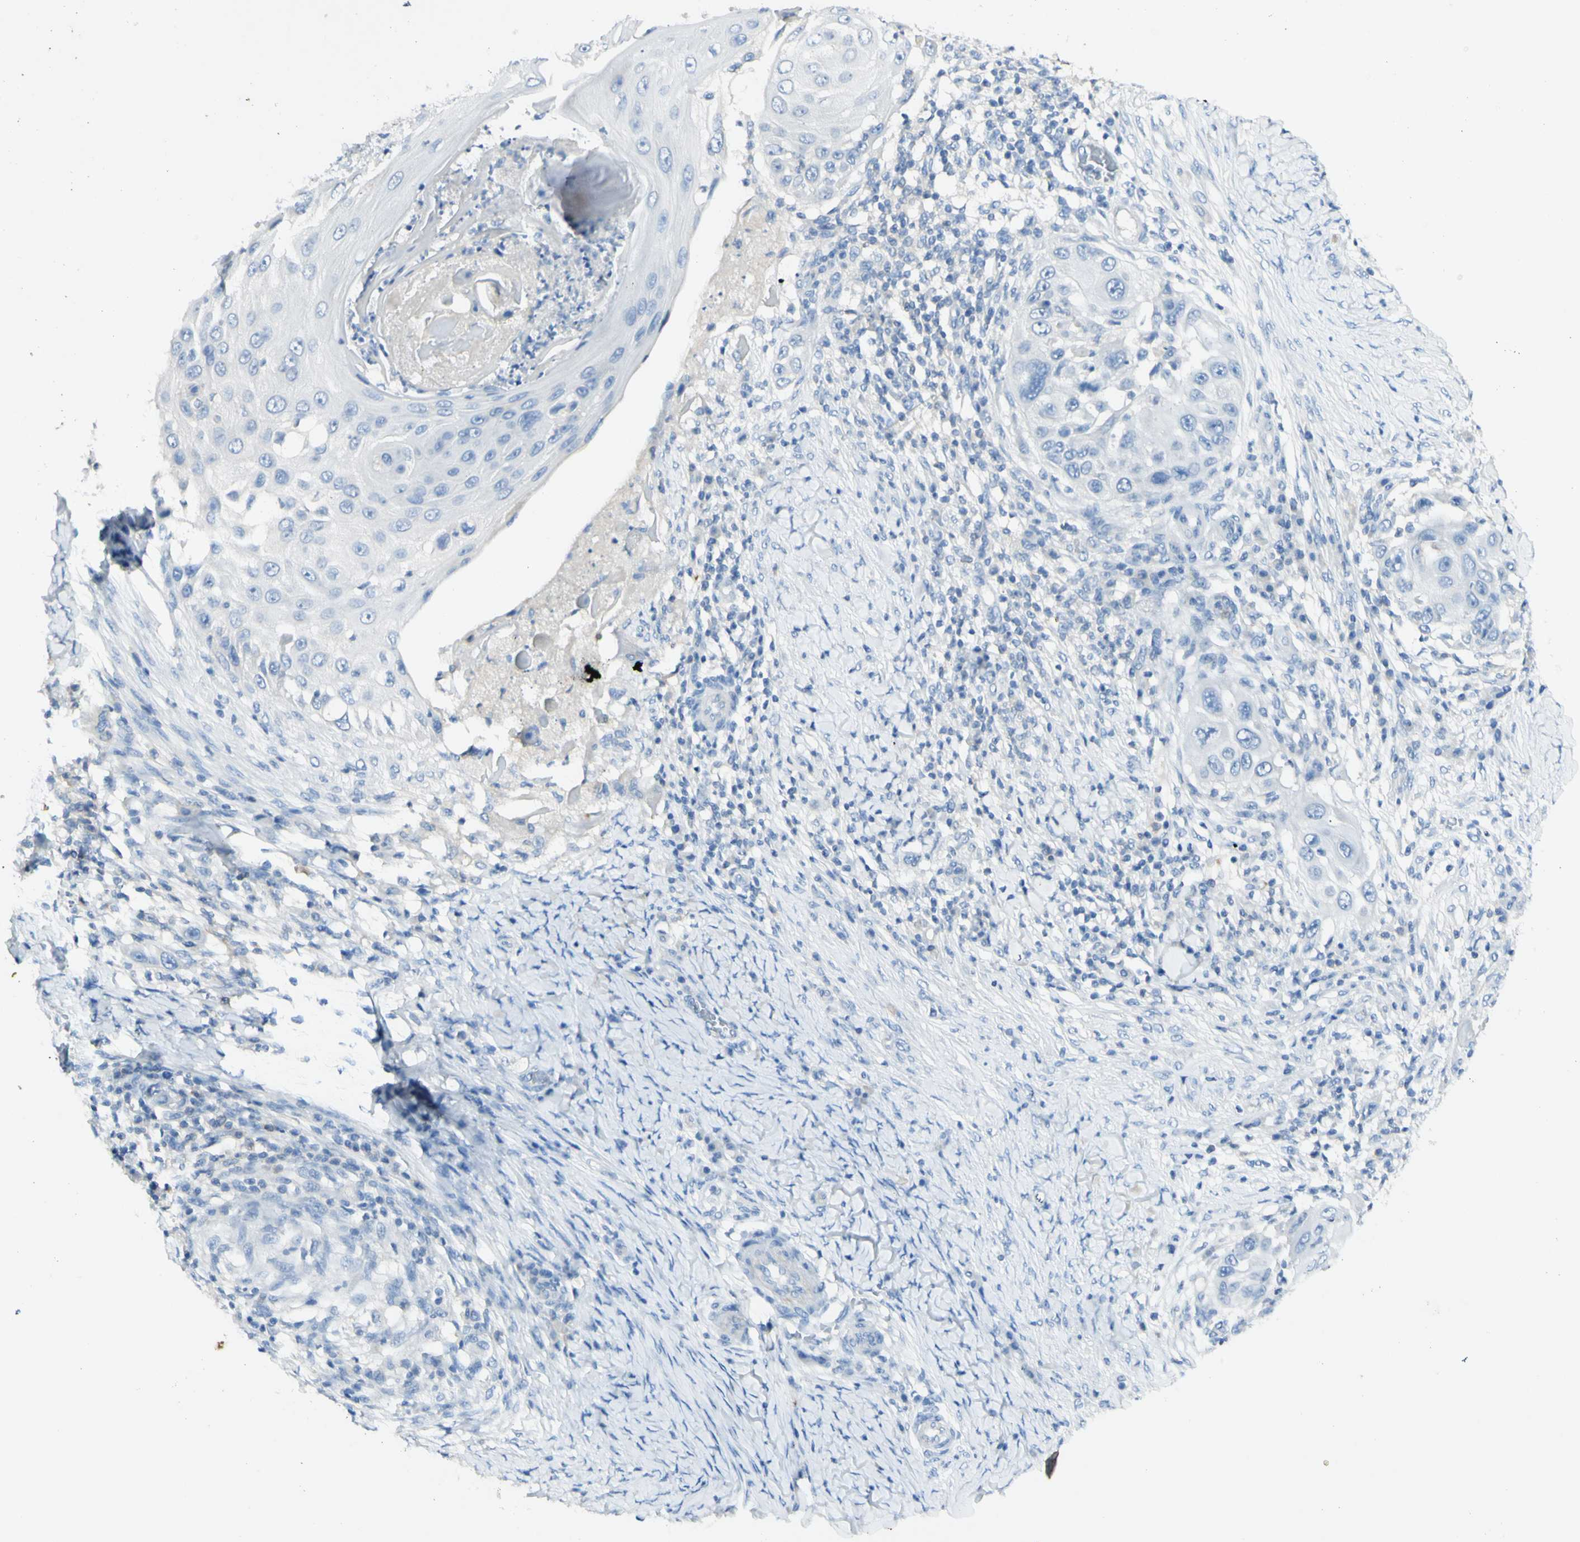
{"staining": {"intensity": "negative", "quantity": "none", "location": "none"}, "tissue": "skin cancer", "cell_type": "Tumor cells", "image_type": "cancer", "snomed": [{"axis": "morphology", "description": "Squamous cell carcinoma, NOS"}, {"axis": "topography", "description": "Skin"}], "caption": "There is no significant positivity in tumor cells of skin cancer.", "gene": "GDF15", "patient": {"sex": "female", "age": 44}}